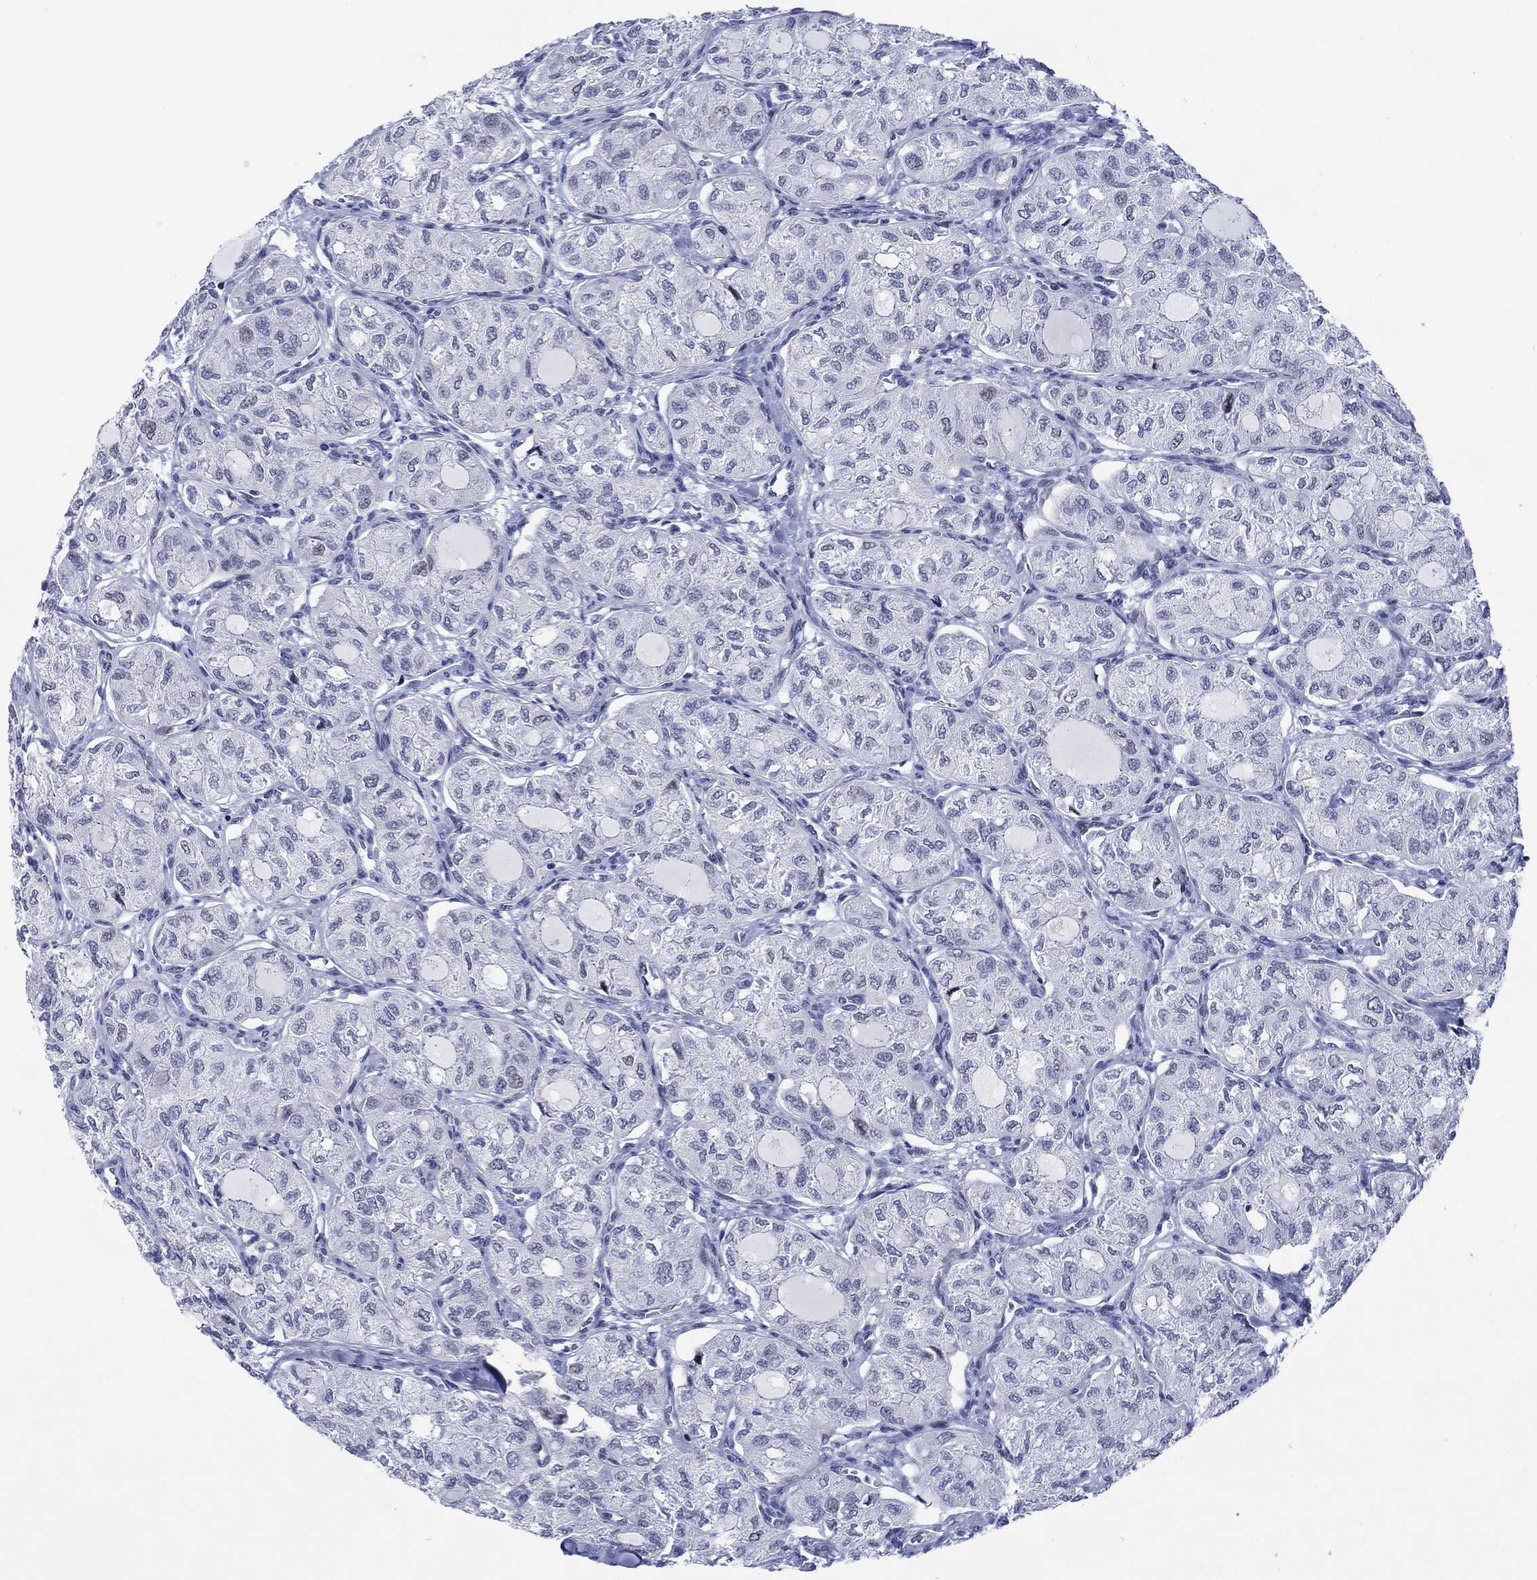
{"staining": {"intensity": "negative", "quantity": "none", "location": "none"}, "tissue": "thyroid cancer", "cell_type": "Tumor cells", "image_type": "cancer", "snomed": [{"axis": "morphology", "description": "Follicular adenoma carcinoma, NOS"}, {"axis": "topography", "description": "Thyroid gland"}], "caption": "DAB (3,3'-diaminobenzidine) immunohistochemical staining of human follicular adenoma carcinoma (thyroid) demonstrates no significant expression in tumor cells.", "gene": "CDCA2", "patient": {"sex": "male", "age": 75}}